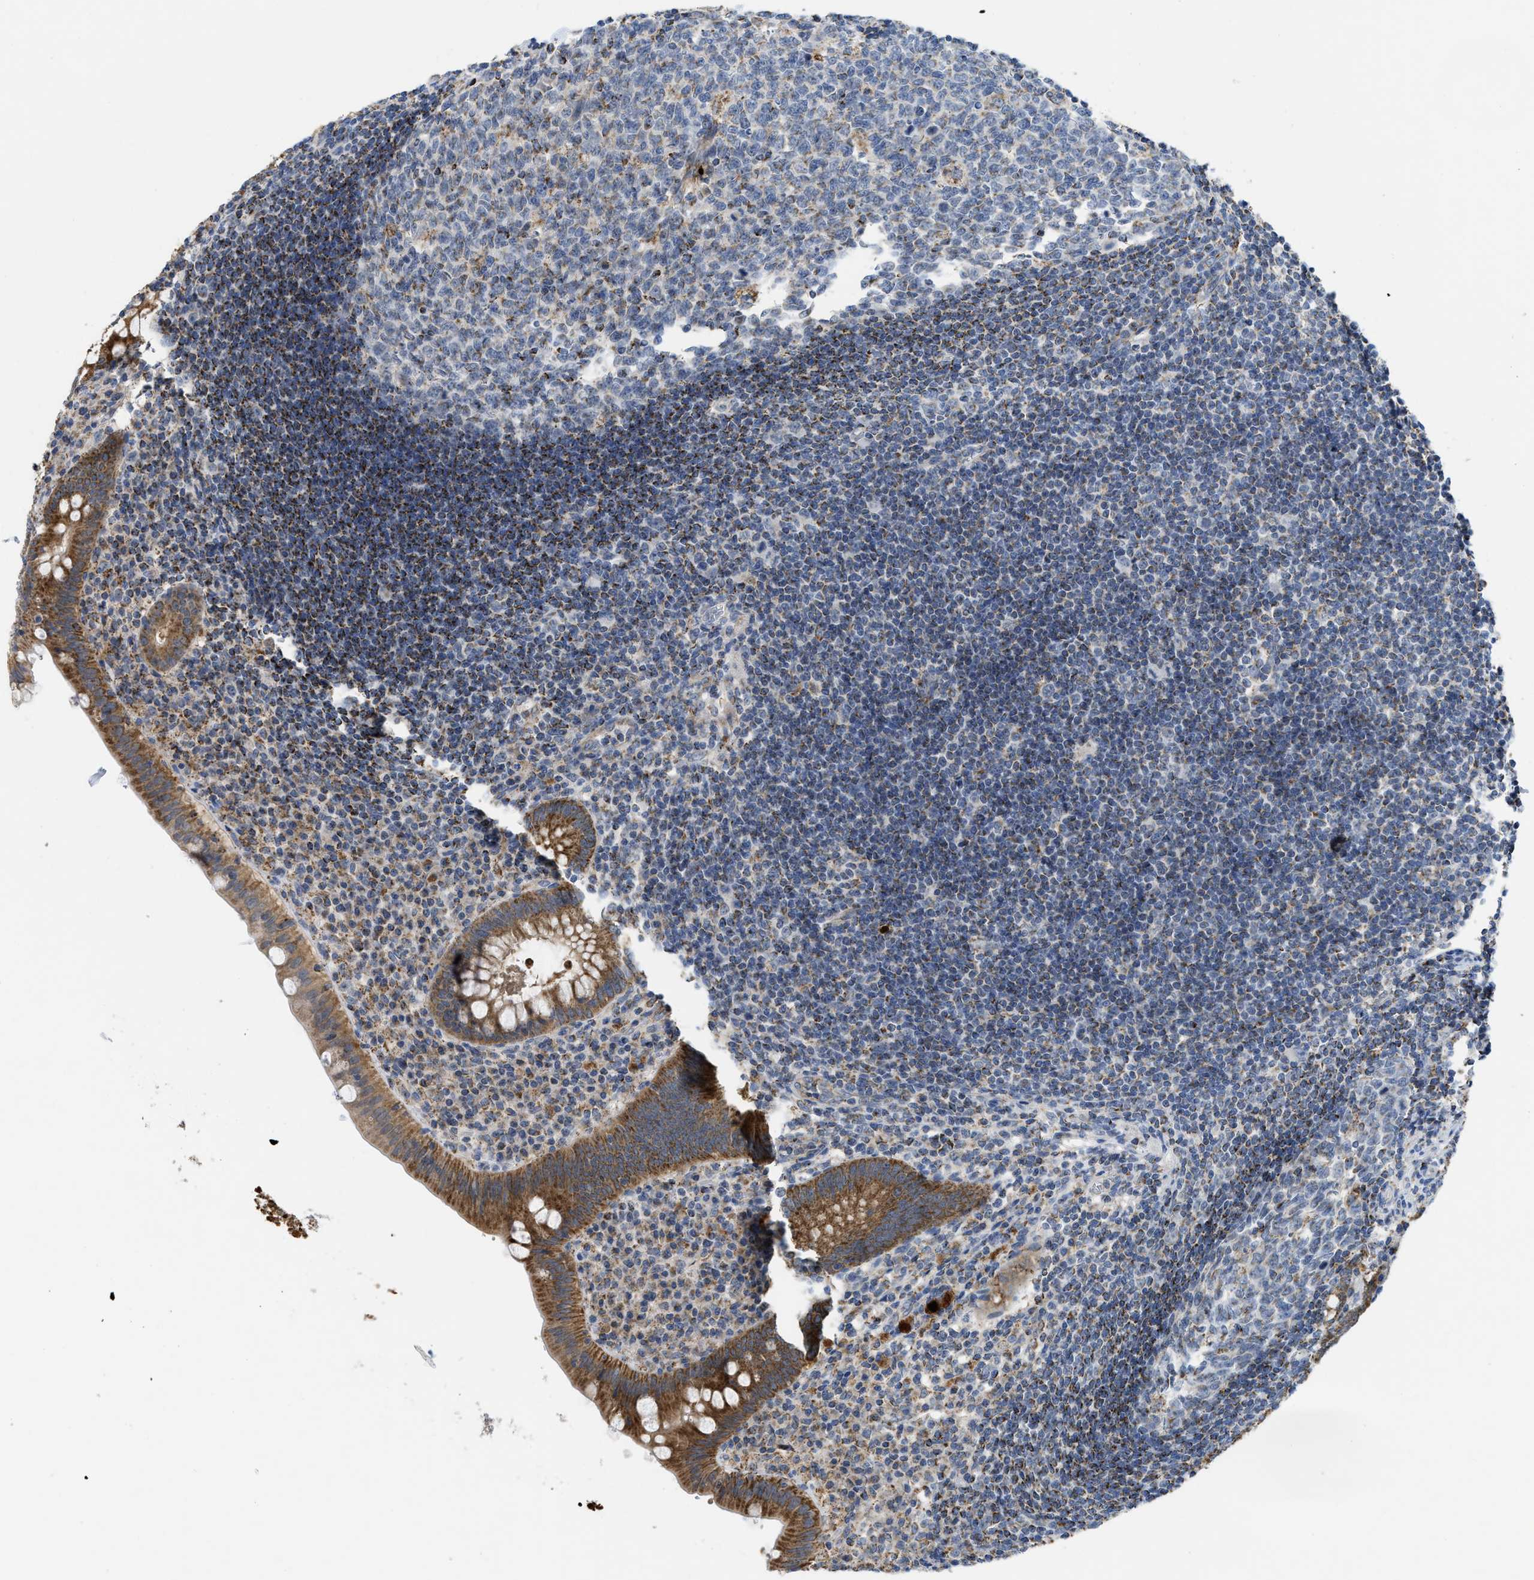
{"staining": {"intensity": "strong", "quantity": ">75%", "location": "cytoplasmic/membranous"}, "tissue": "appendix", "cell_type": "Glandular cells", "image_type": "normal", "snomed": [{"axis": "morphology", "description": "Normal tissue, NOS"}, {"axis": "topography", "description": "Appendix"}], "caption": "A high amount of strong cytoplasmic/membranous staining is present in approximately >75% of glandular cells in benign appendix.", "gene": "GATD3", "patient": {"sex": "male", "age": 56}}